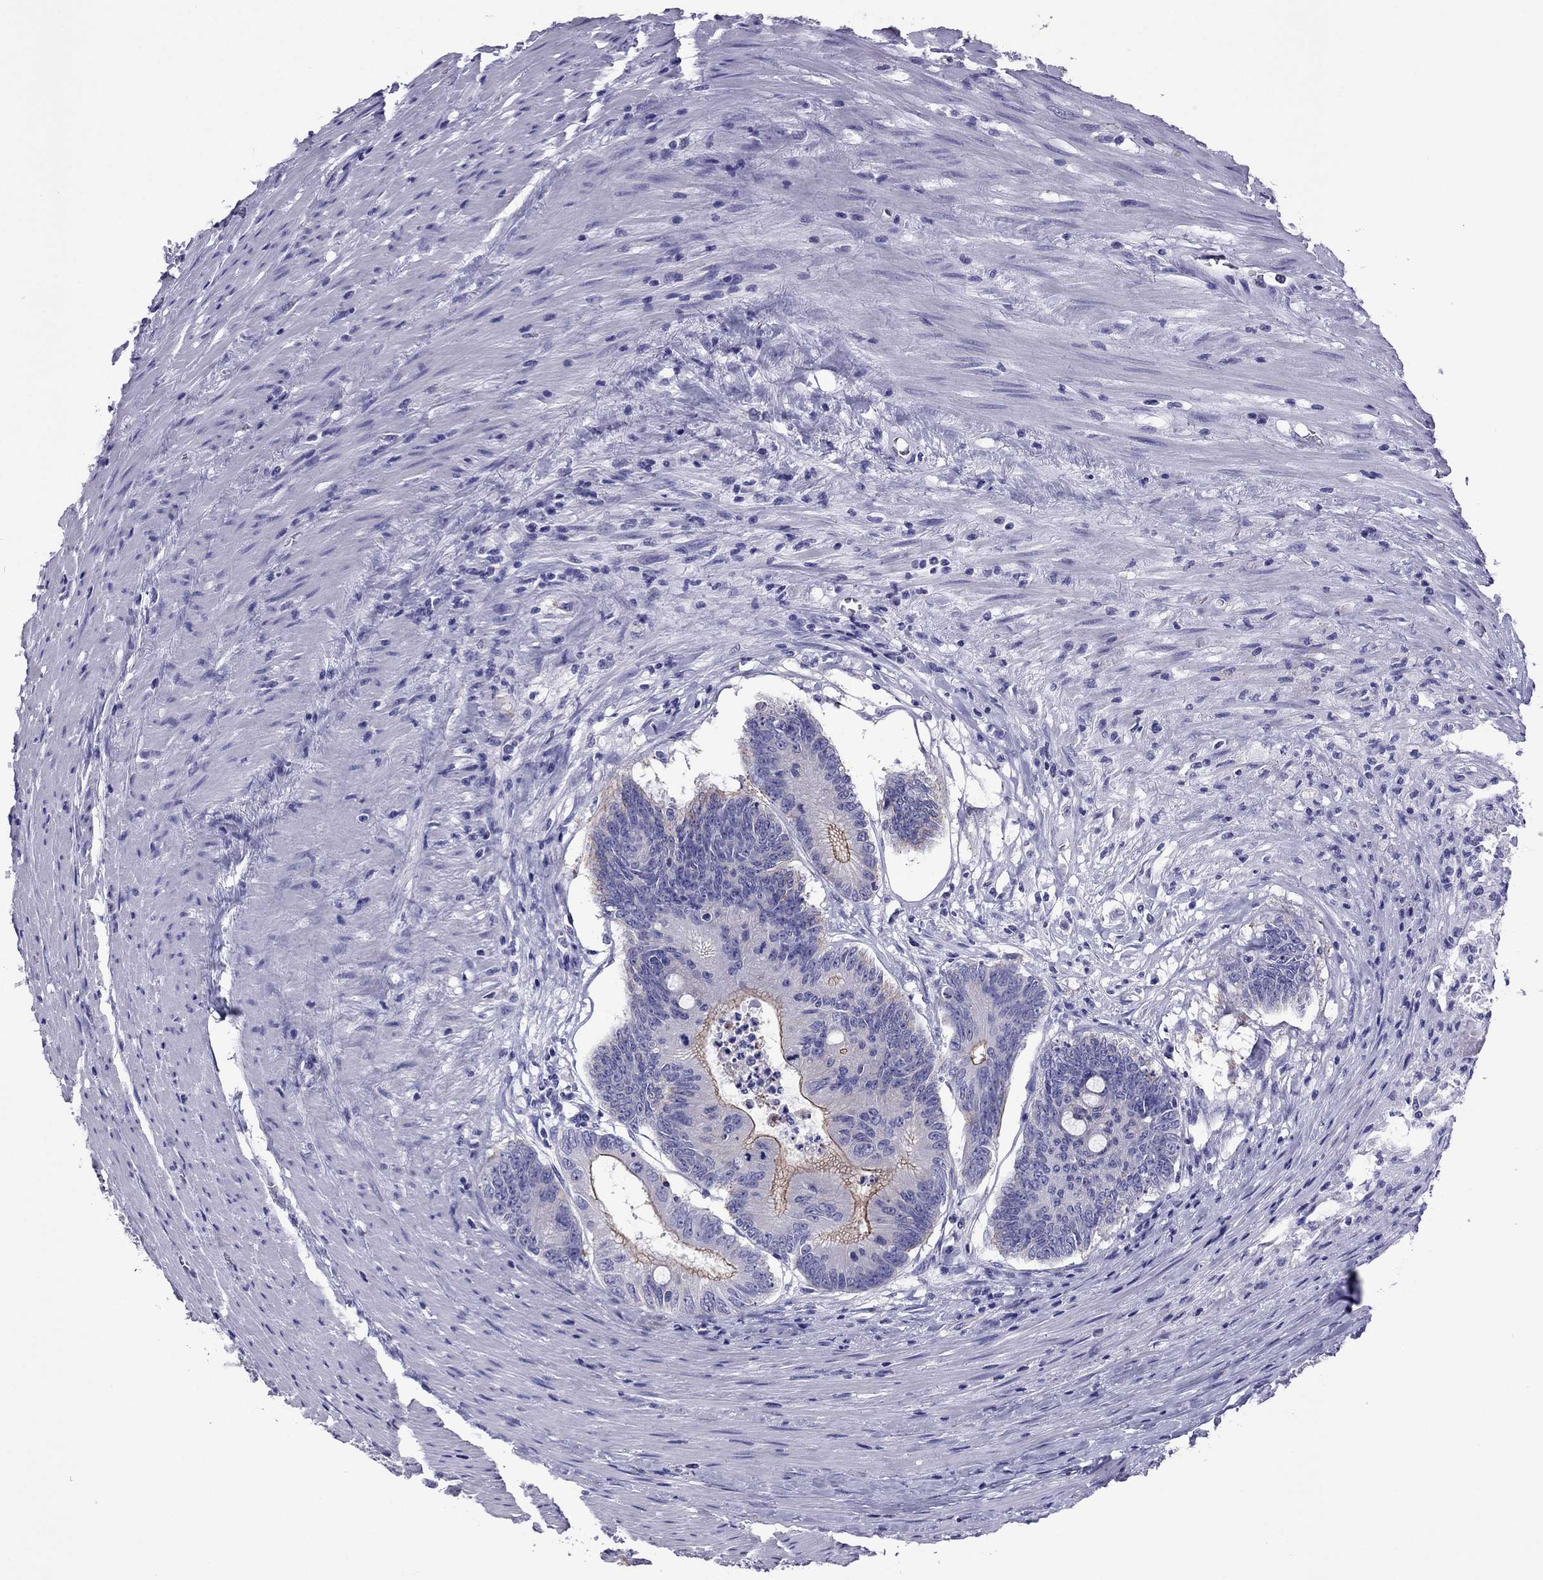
{"staining": {"intensity": "strong", "quantity": "<25%", "location": "cytoplasmic/membranous"}, "tissue": "colorectal cancer", "cell_type": "Tumor cells", "image_type": "cancer", "snomed": [{"axis": "morphology", "description": "Adenocarcinoma, NOS"}, {"axis": "topography", "description": "Rectum"}], "caption": "Approximately <25% of tumor cells in human colorectal cancer exhibit strong cytoplasmic/membranous protein expression as visualized by brown immunohistochemical staining.", "gene": "MYL11", "patient": {"sex": "male", "age": 59}}